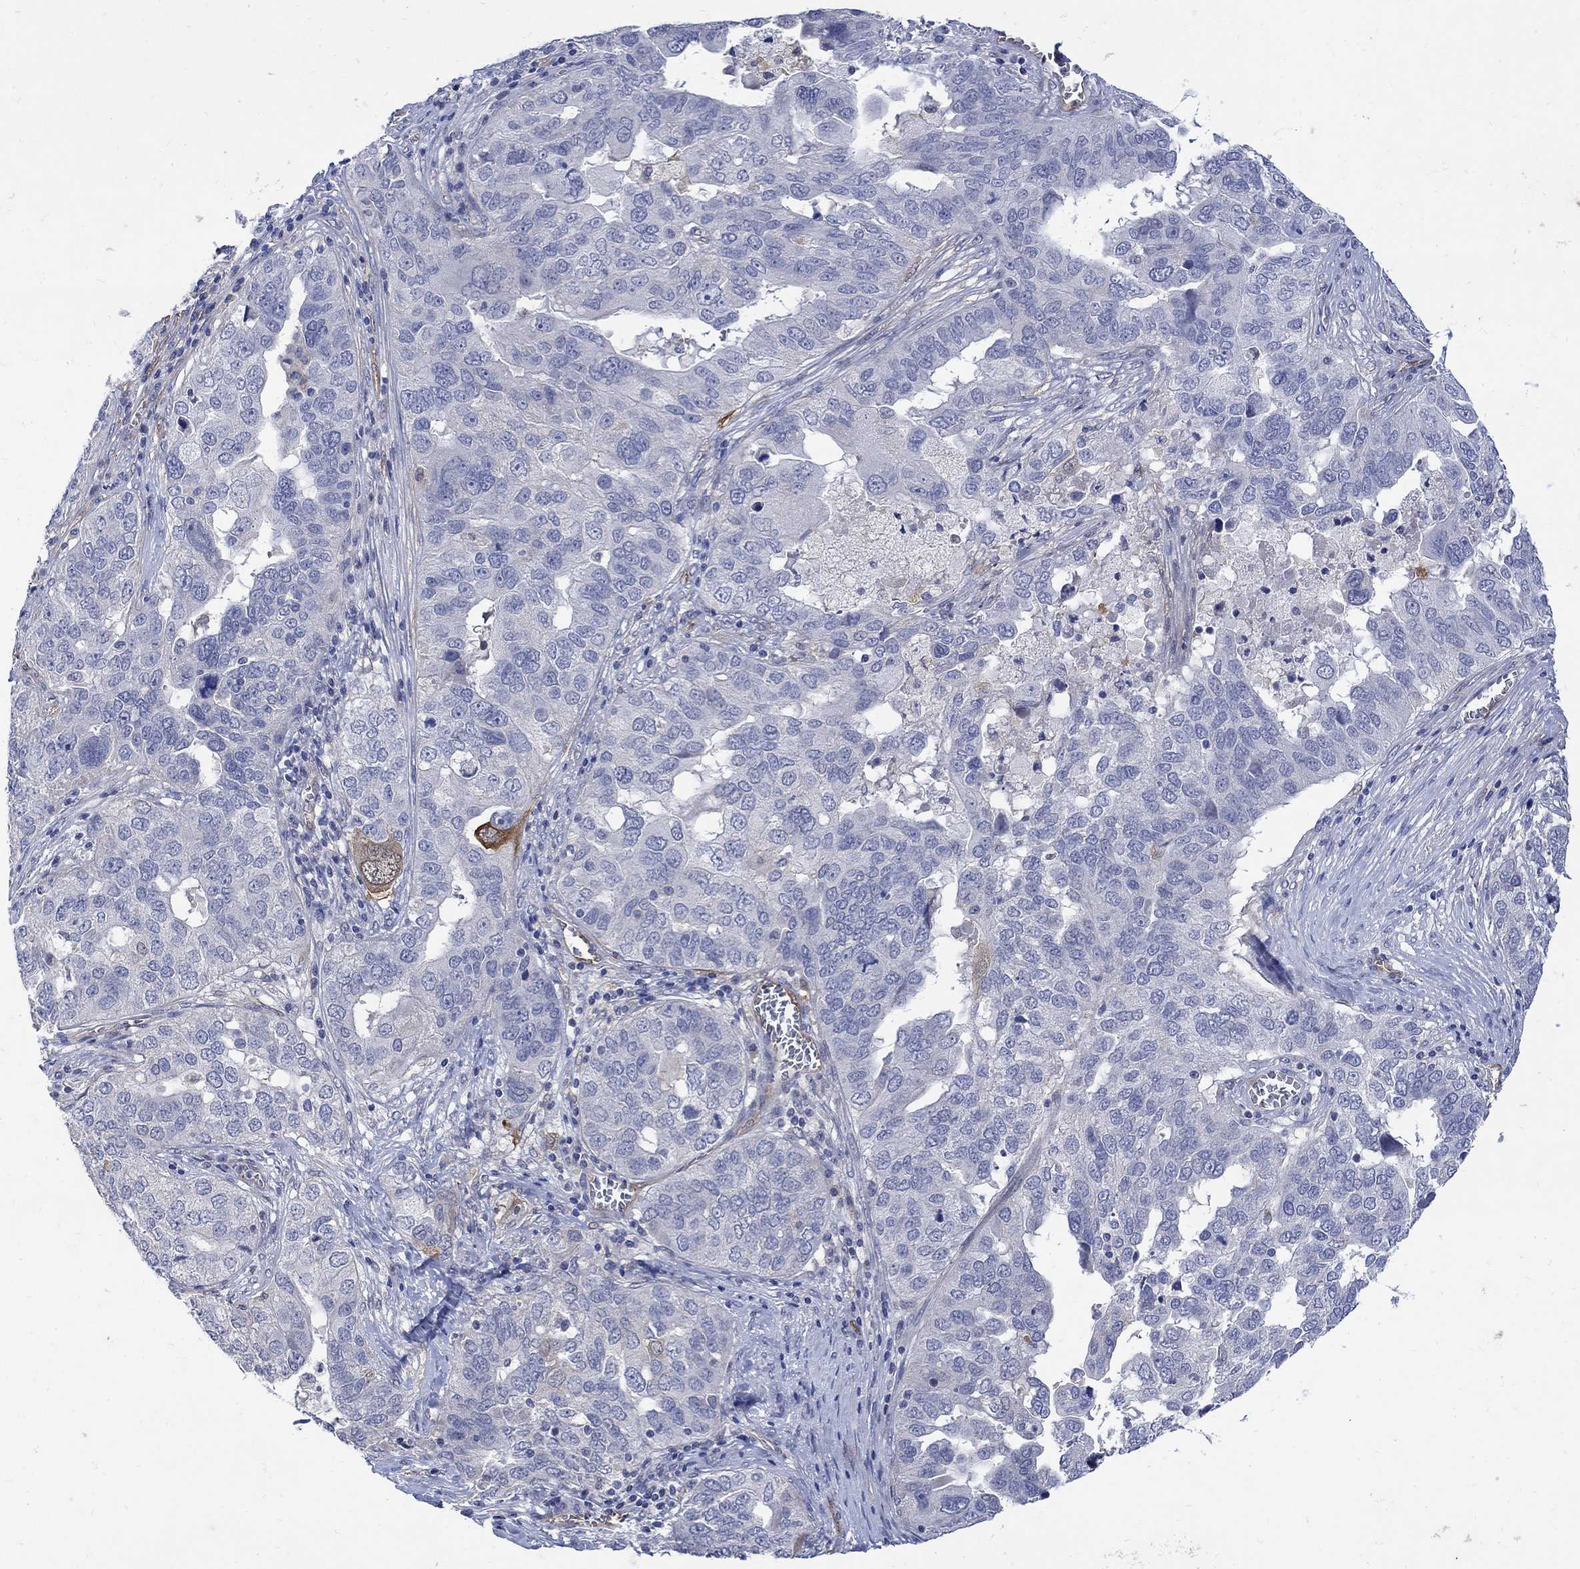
{"staining": {"intensity": "negative", "quantity": "none", "location": "none"}, "tissue": "ovarian cancer", "cell_type": "Tumor cells", "image_type": "cancer", "snomed": [{"axis": "morphology", "description": "Carcinoma, endometroid"}, {"axis": "topography", "description": "Soft tissue"}, {"axis": "topography", "description": "Ovary"}], "caption": "IHC photomicrograph of human ovarian endometroid carcinoma stained for a protein (brown), which reveals no expression in tumor cells.", "gene": "TGM2", "patient": {"sex": "female", "age": 52}}